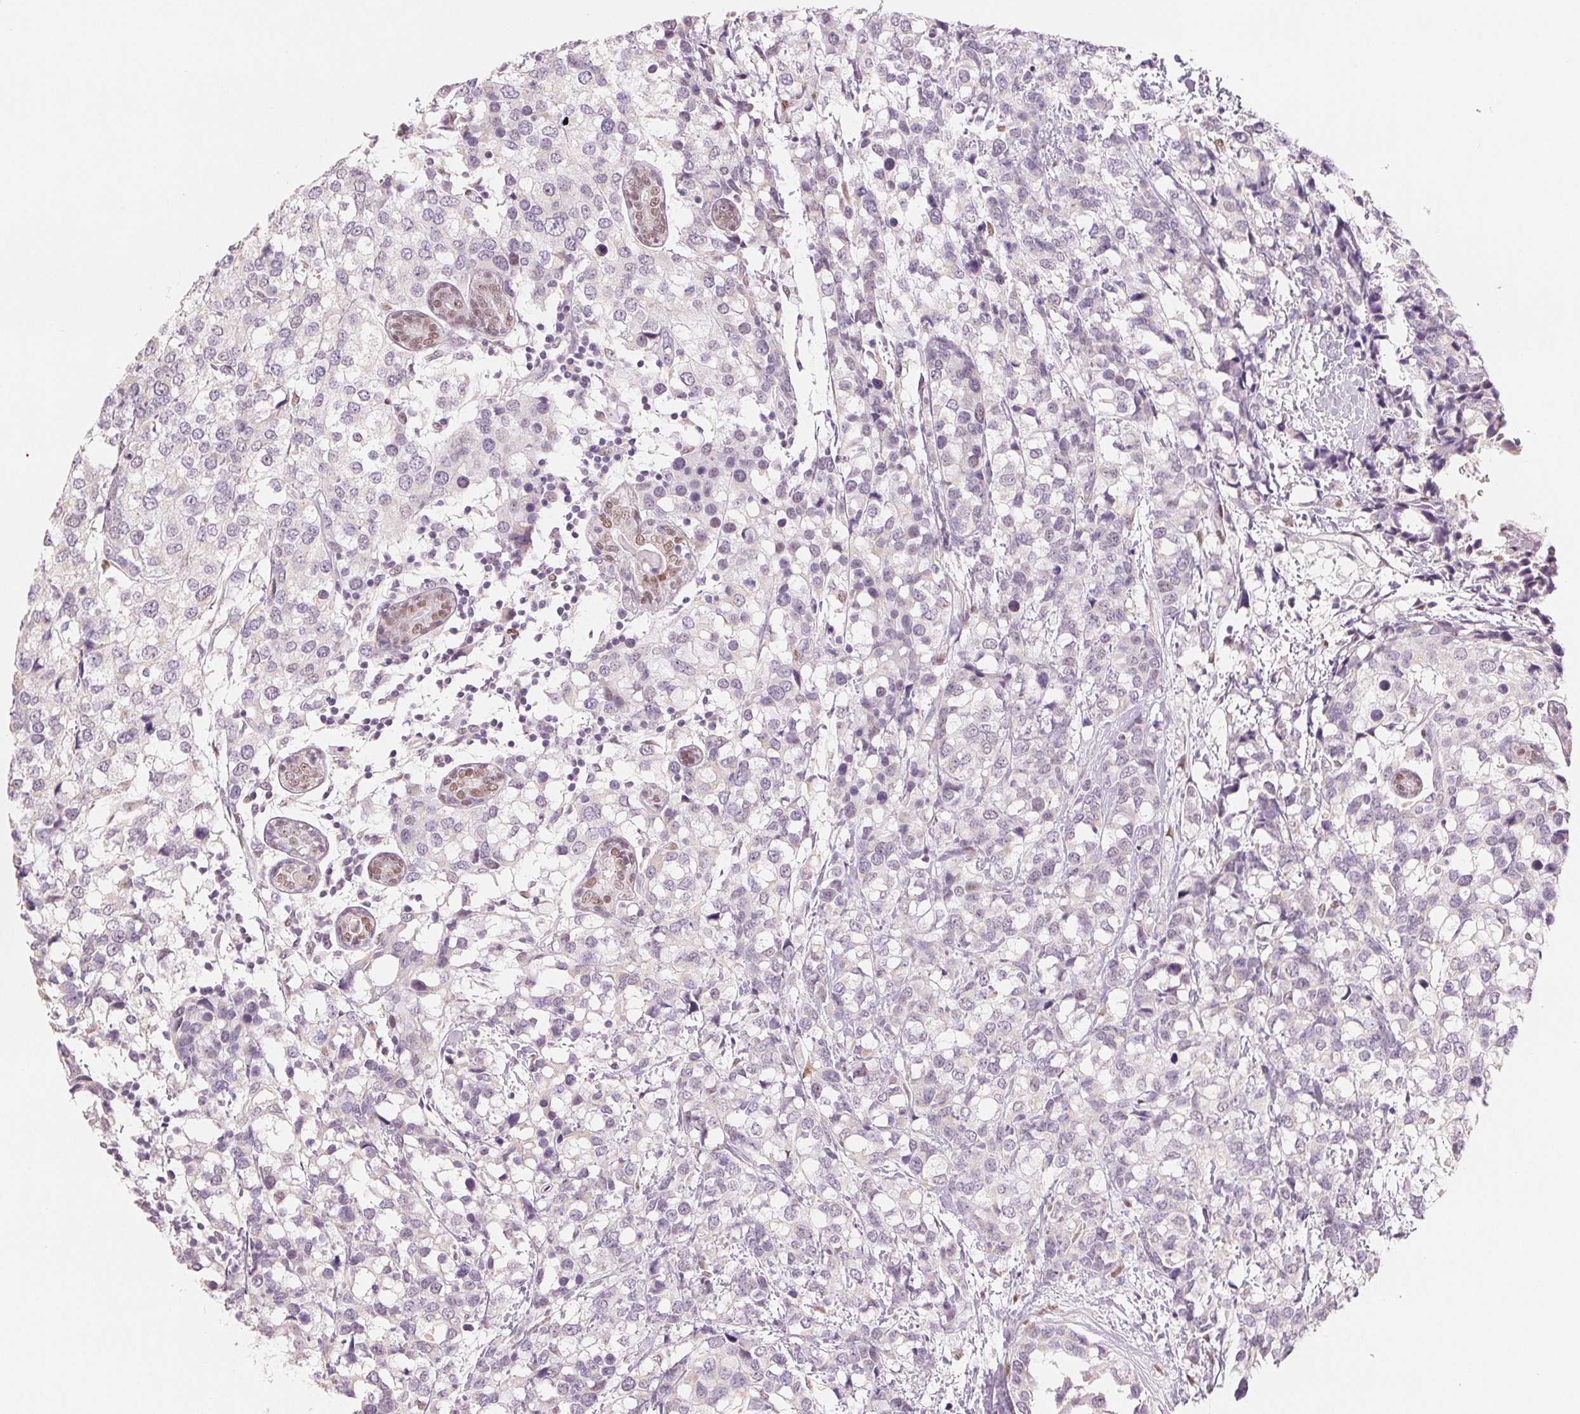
{"staining": {"intensity": "negative", "quantity": "none", "location": "none"}, "tissue": "breast cancer", "cell_type": "Tumor cells", "image_type": "cancer", "snomed": [{"axis": "morphology", "description": "Lobular carcinoma"}, {"axis": "topography", "description": "Breast"}], "caption": "This is an immunohistochemistry (IHC) image of breast cancer. There is no positivity in tumor cells.", "gene": "SMARCD3", "patient": {"sex": "female", "age": 59}}